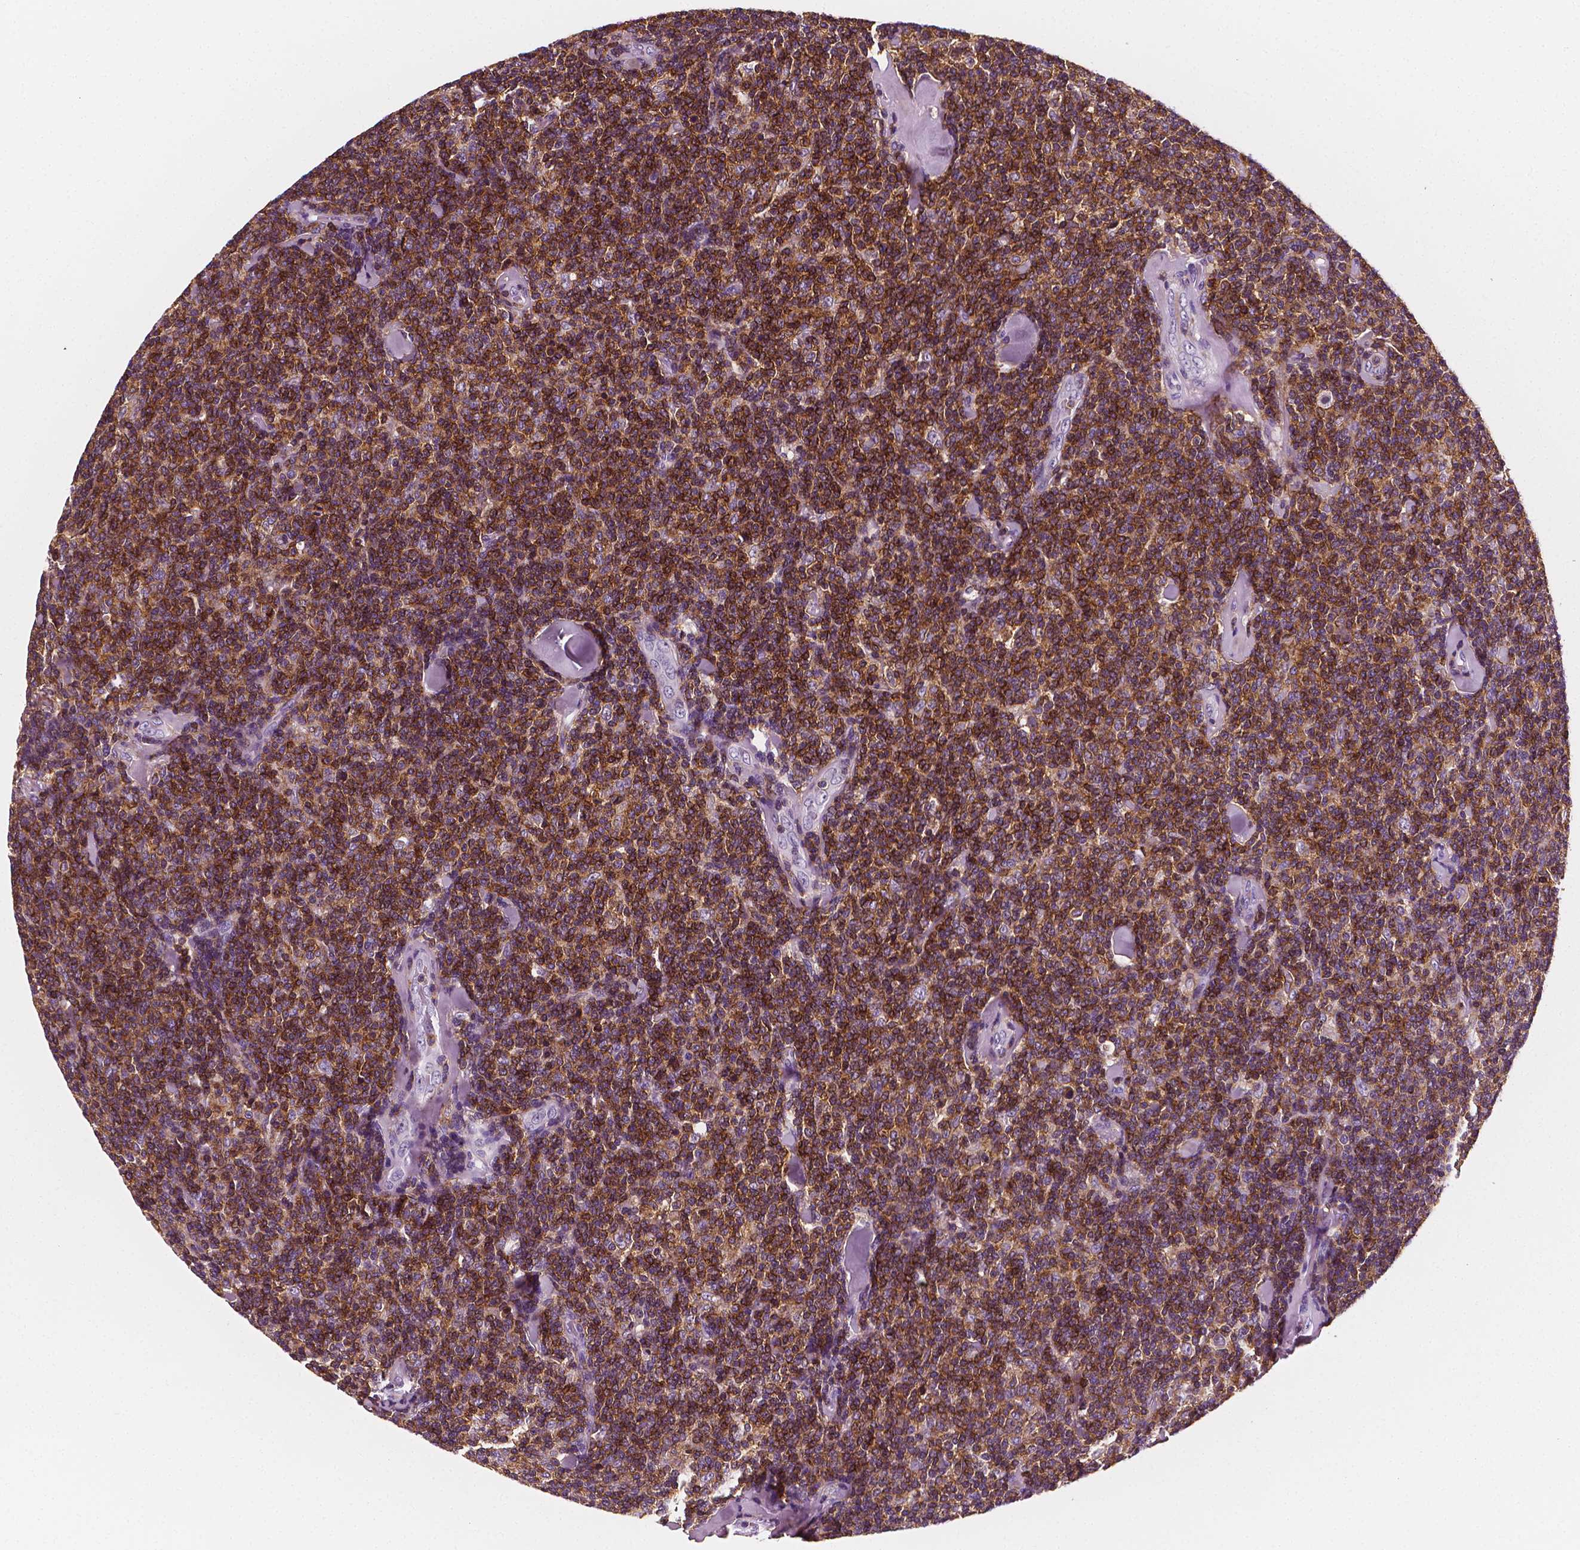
{"staining": {"intensity": "strong", "quantity": ">75%", "location": "cytoplasmic/membranous"}, "tissue": "lymphoma", "cell_type": "Tumor cells", "image_type": "cancer", "snomed": [{"axis": "morphology", "description": "Malignant lymphoma, non-Hodgkin's type, Low grade"}, {"axis": "topography", "description": "Lymph node"}], "caption": "Protein expression analysis of lymphoma displays strong cytoplasmic/membranous positivity in about >75% of tumor cells.", "gene": "PTPRC", "patient": {"sex": "female", "age": 56}}